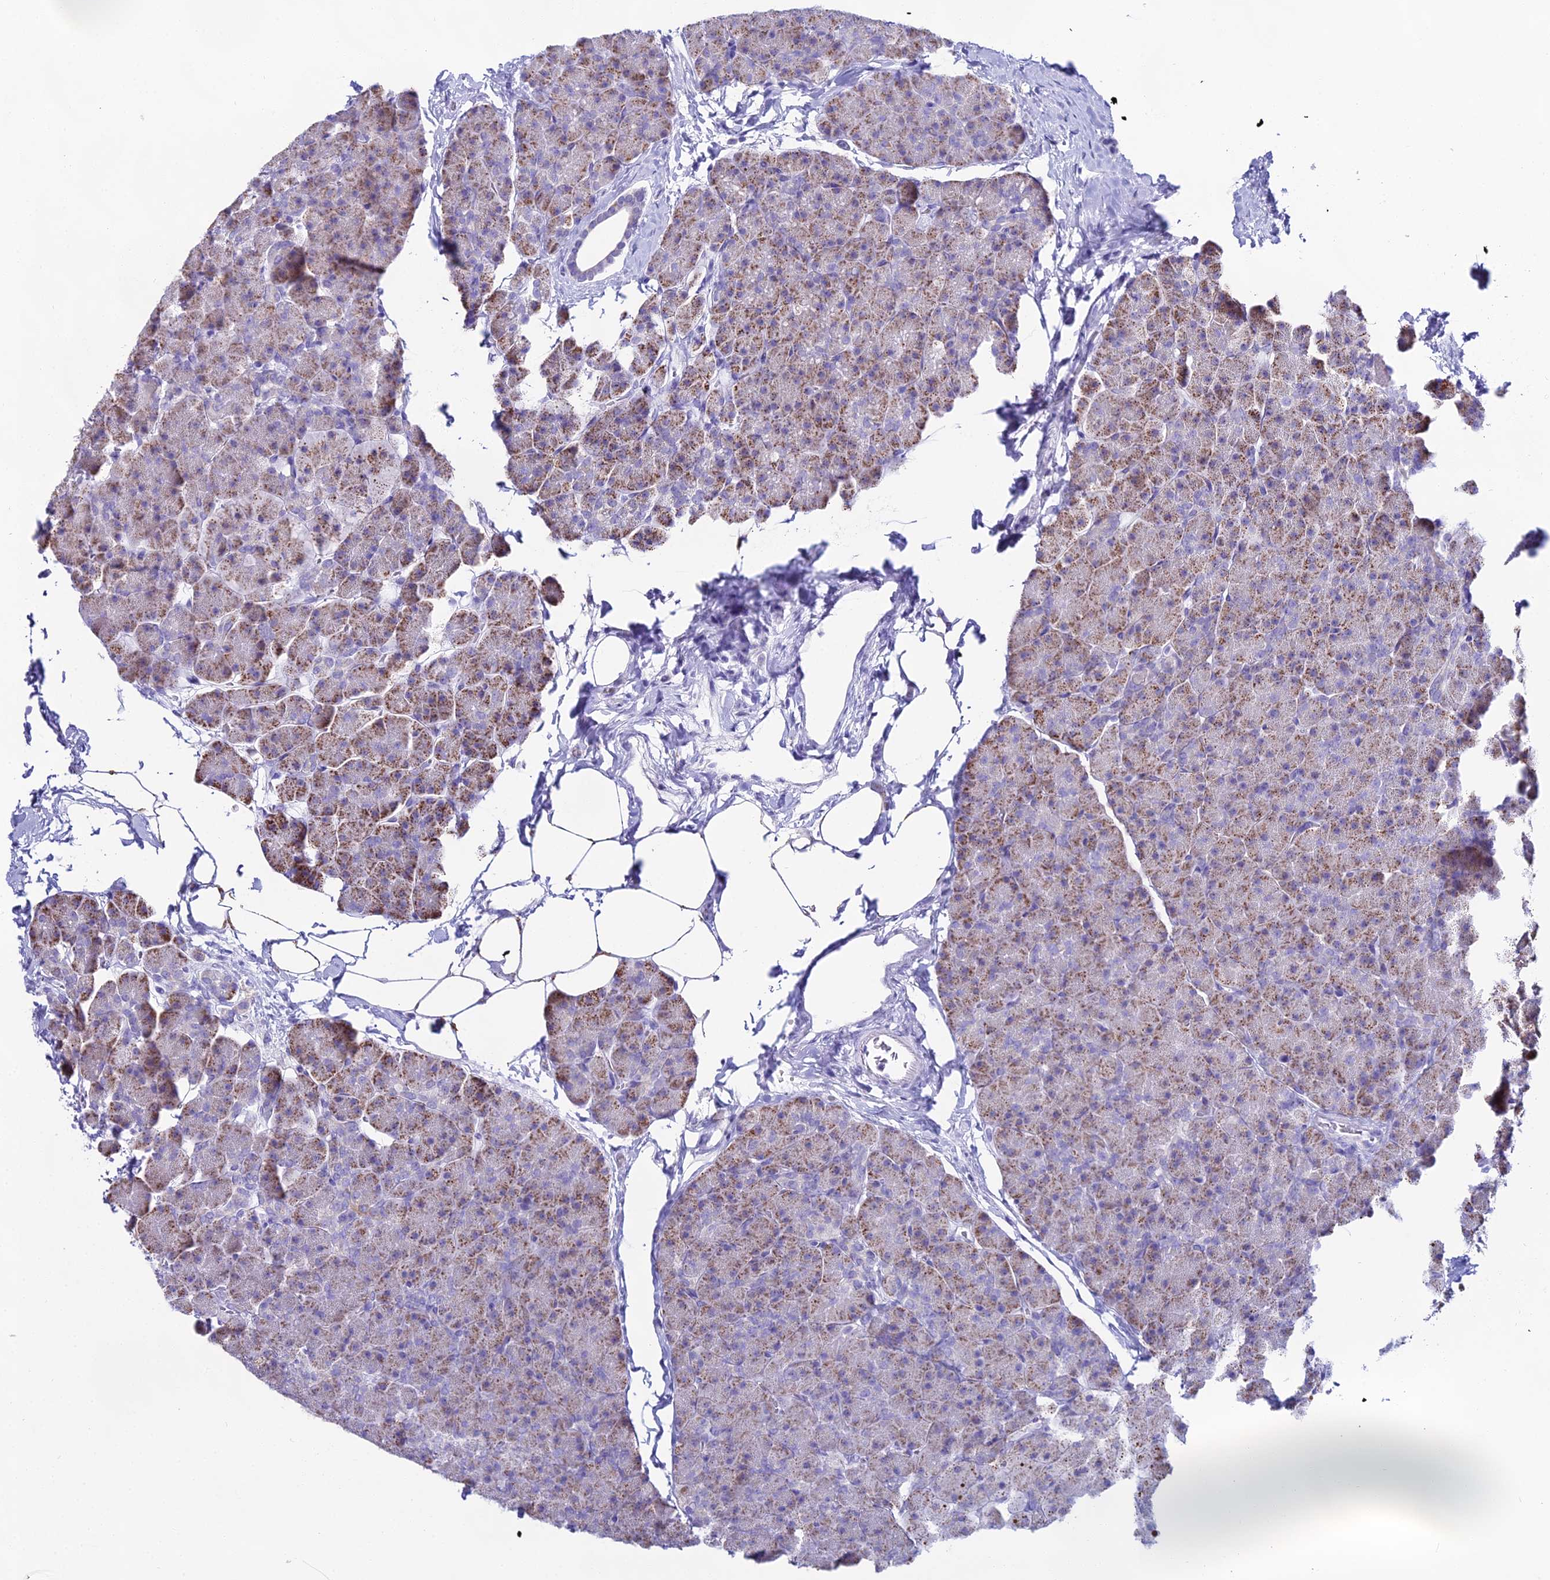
{"staining": {"intensity": "moderate", "quantity": ">75%", "location": "cytoplasmic/membranous"}, "tissue": "pancreas", "cell_type": "Exocrine glandular cells", "image_type": "normal", "snomed": [{"axis": "morphology", "description": "Normal tissue, NOS"}, {"axis": "topography", "description": "Pancreas"}], "caption": "Human pancreas stained with a protein marker displays moderate staining in exocrine glandular cells.", "gene": "CGB1", "patient": {"sex": "male", "age": 36}}